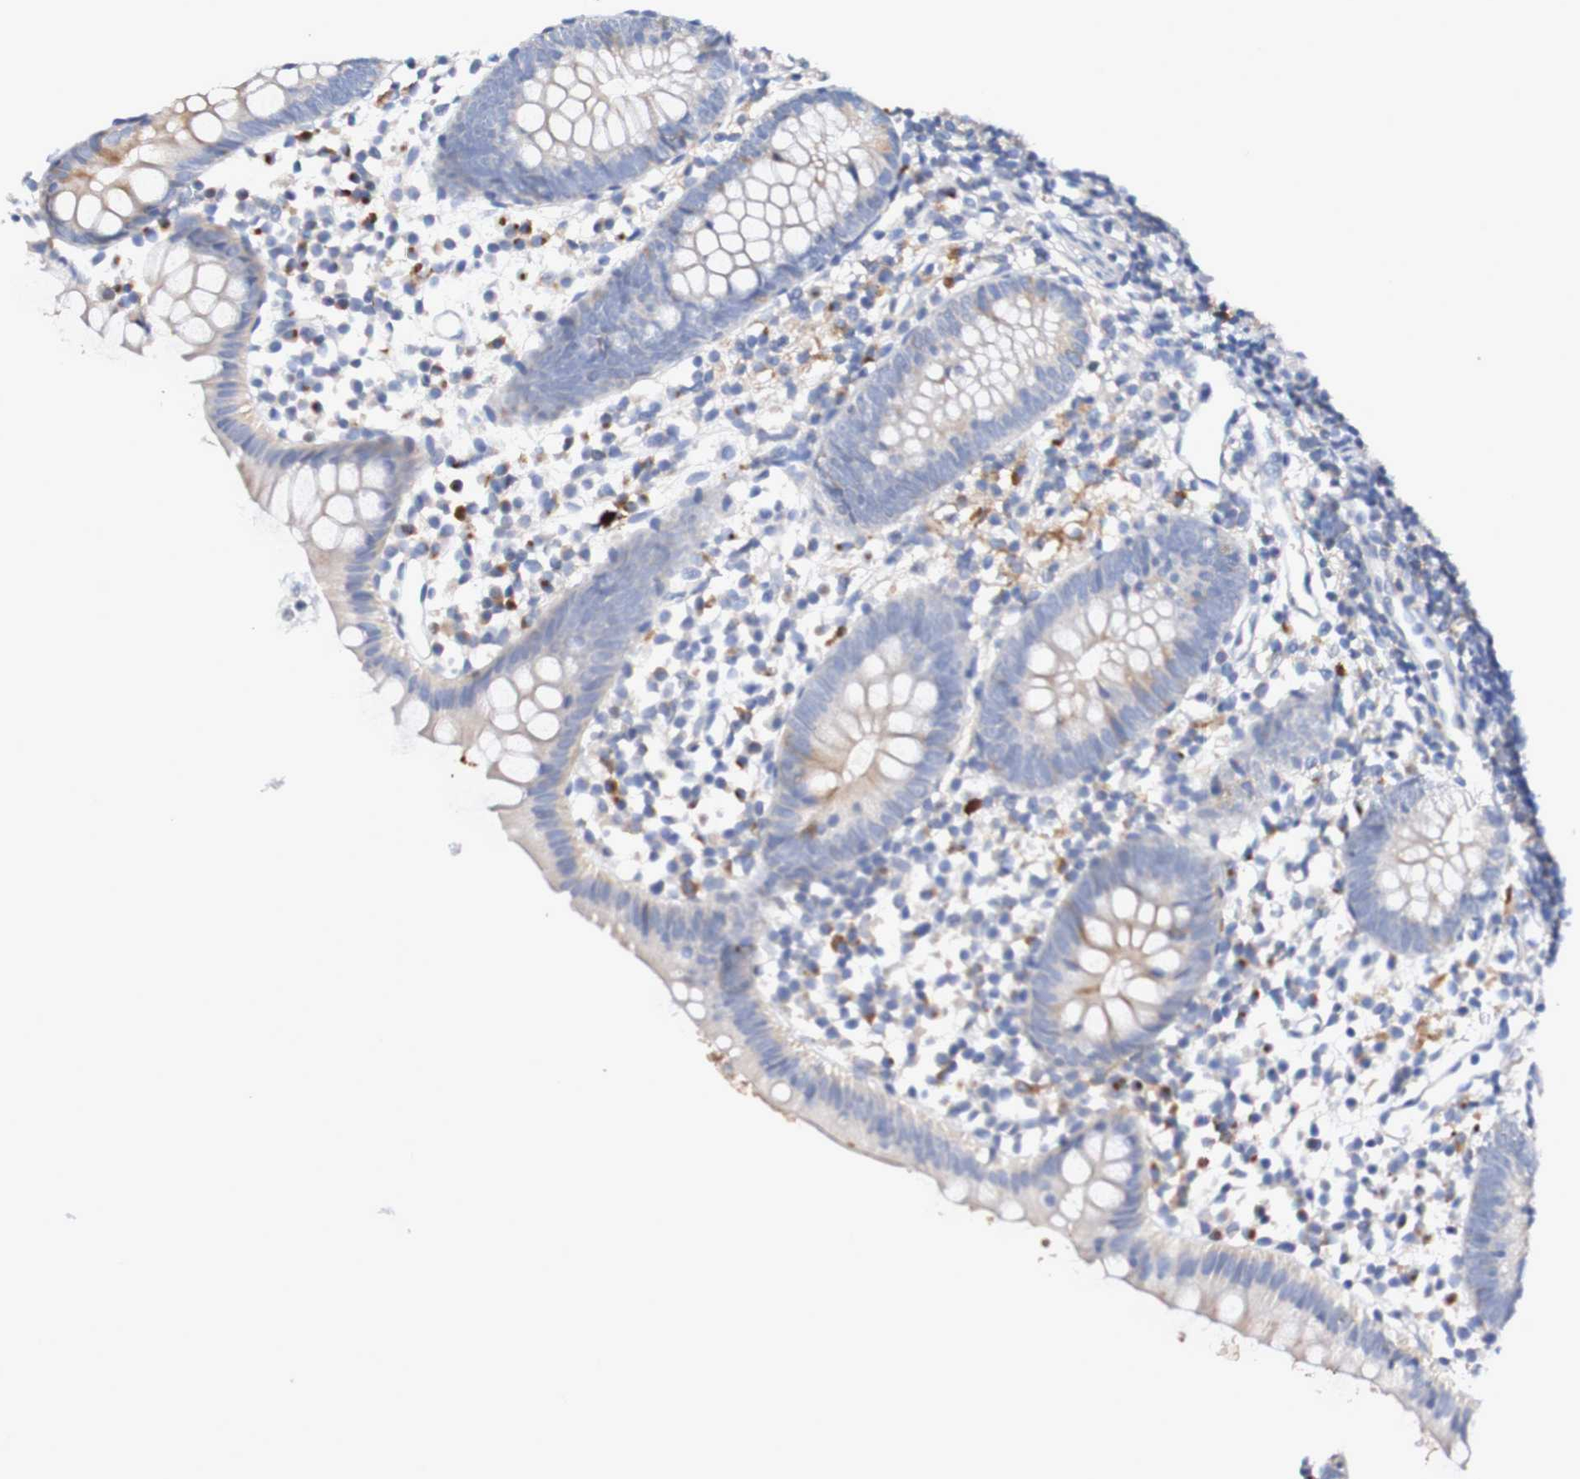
{"staining": {"intensity": "weak", "quantity": "<25%", "location": "cytoplasmic/membranous"}, "tissue": "appendix", "cell_type": "Glandular cells", "image_type": "normal", "snomed": [{"axis": "morphology", "description": "Normal tissue, NOS"}, {"axis": "topography", "description": "Appendix"}], "caption": "High power microscopy histopathology image of an immunohistochemistry (IHC) micrograph of unremarkable appendix, revealing no significant positivity in glandular cells. (Stains: DAB (3,3'-diaminobenzidine) immunohistochemistry (IHC) with hematoxylin counter stain, Microscopy: brightfield microscopy at high magnification).", "gene": "ACVR1C", "patient": {"sex": "female", "age": 20}}